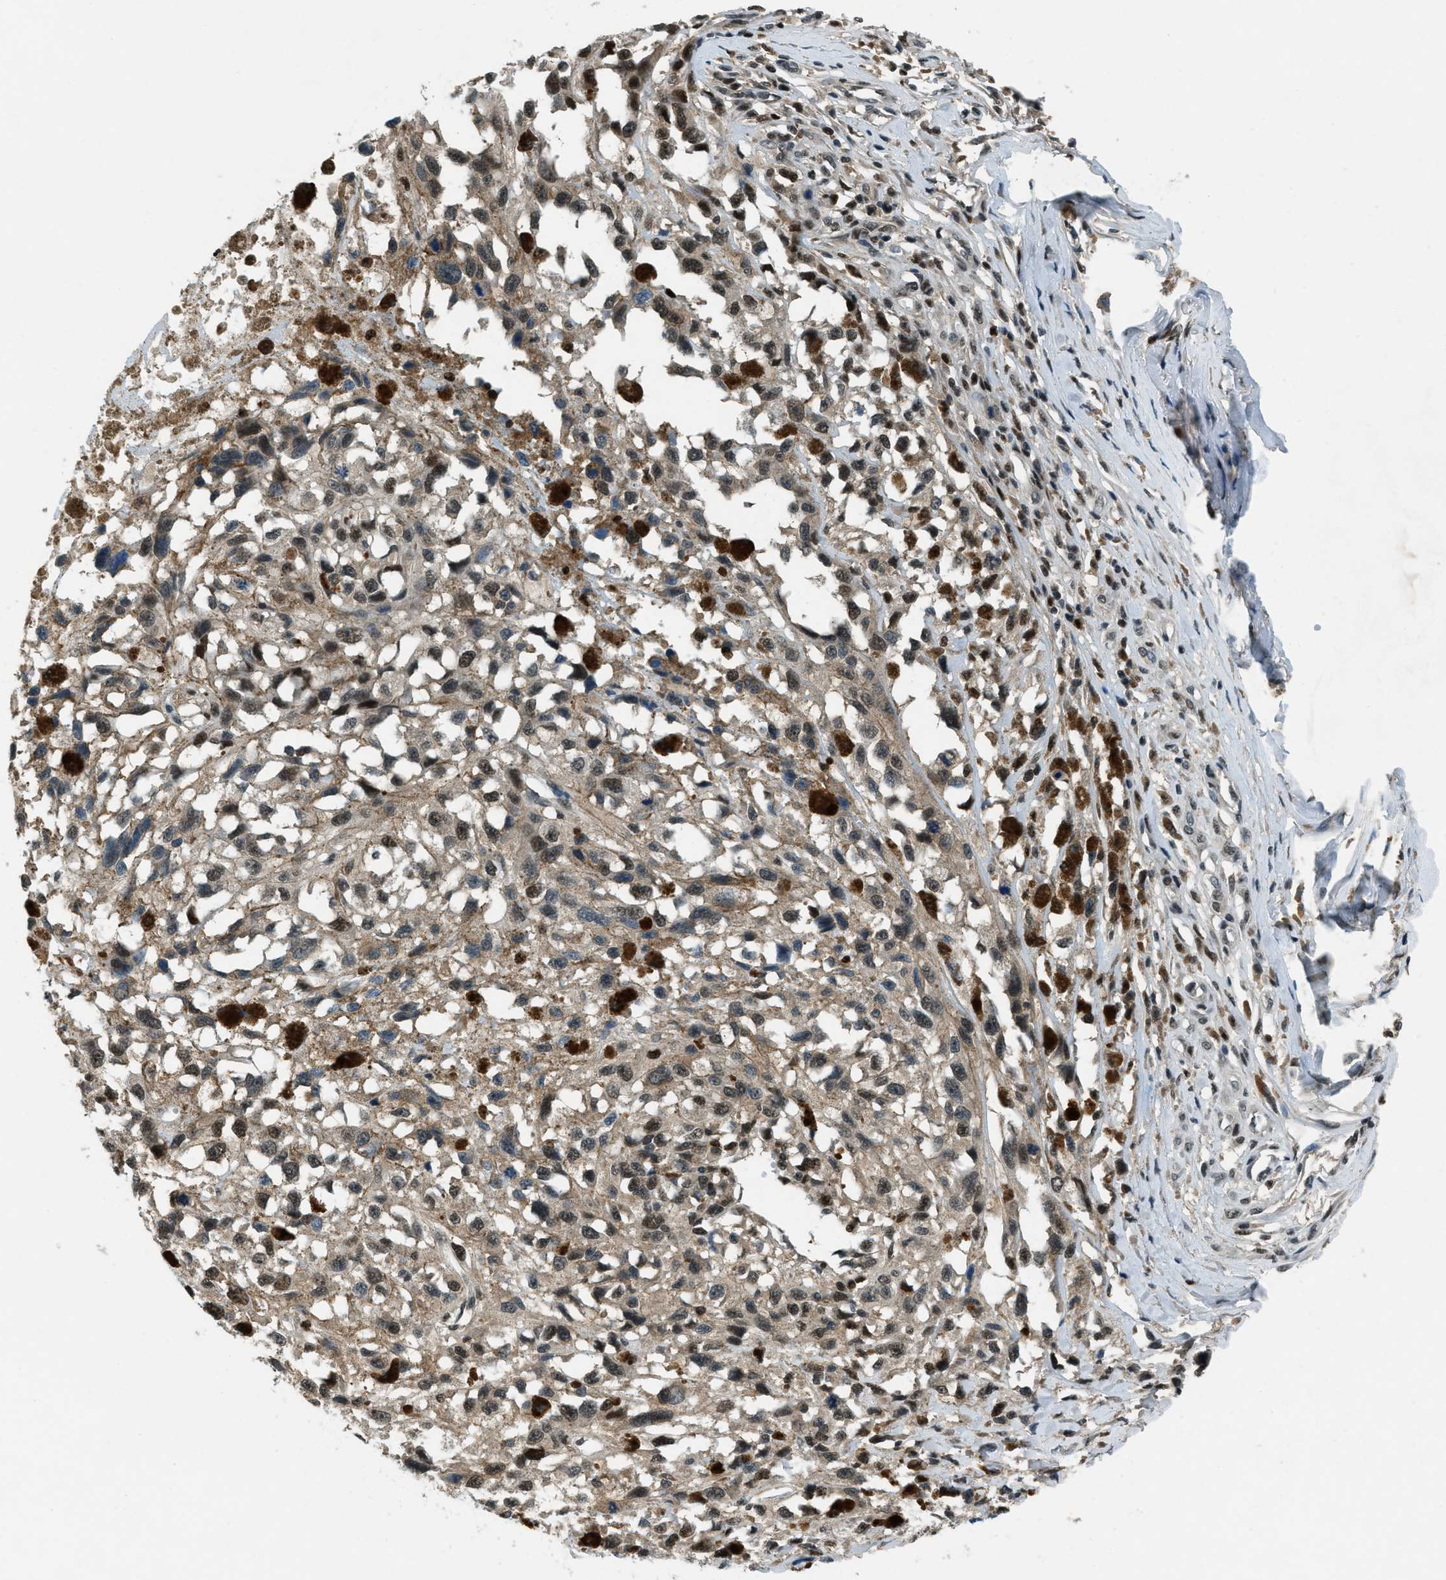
{"staining": {"intensity": "moderate", "quantity": "25%-75%", "location": "cytoplasmic/membranous,nuclear"}, "tissue": "melanoma", "cell_type": "Tumor cells", "image_type": "cancer", "snomed": [{"axis": "morphology", "description": "Malignant melanoma, Metastatic site"}, {"axis": "topography", "description": "Lymph node"}], "caption": "A high-resolution photomicrograph shows immunohistochemistry (IHC) staining of melanoma, which reveals moderate cytoplasmic/membranous and nuclear staining in approximately 25%-75% of tumor cells. (Brightfield microscopy of DAB IHC at high magnification).", "gene": "OGFR", "patient": {"sex": "male", "age": 59}}